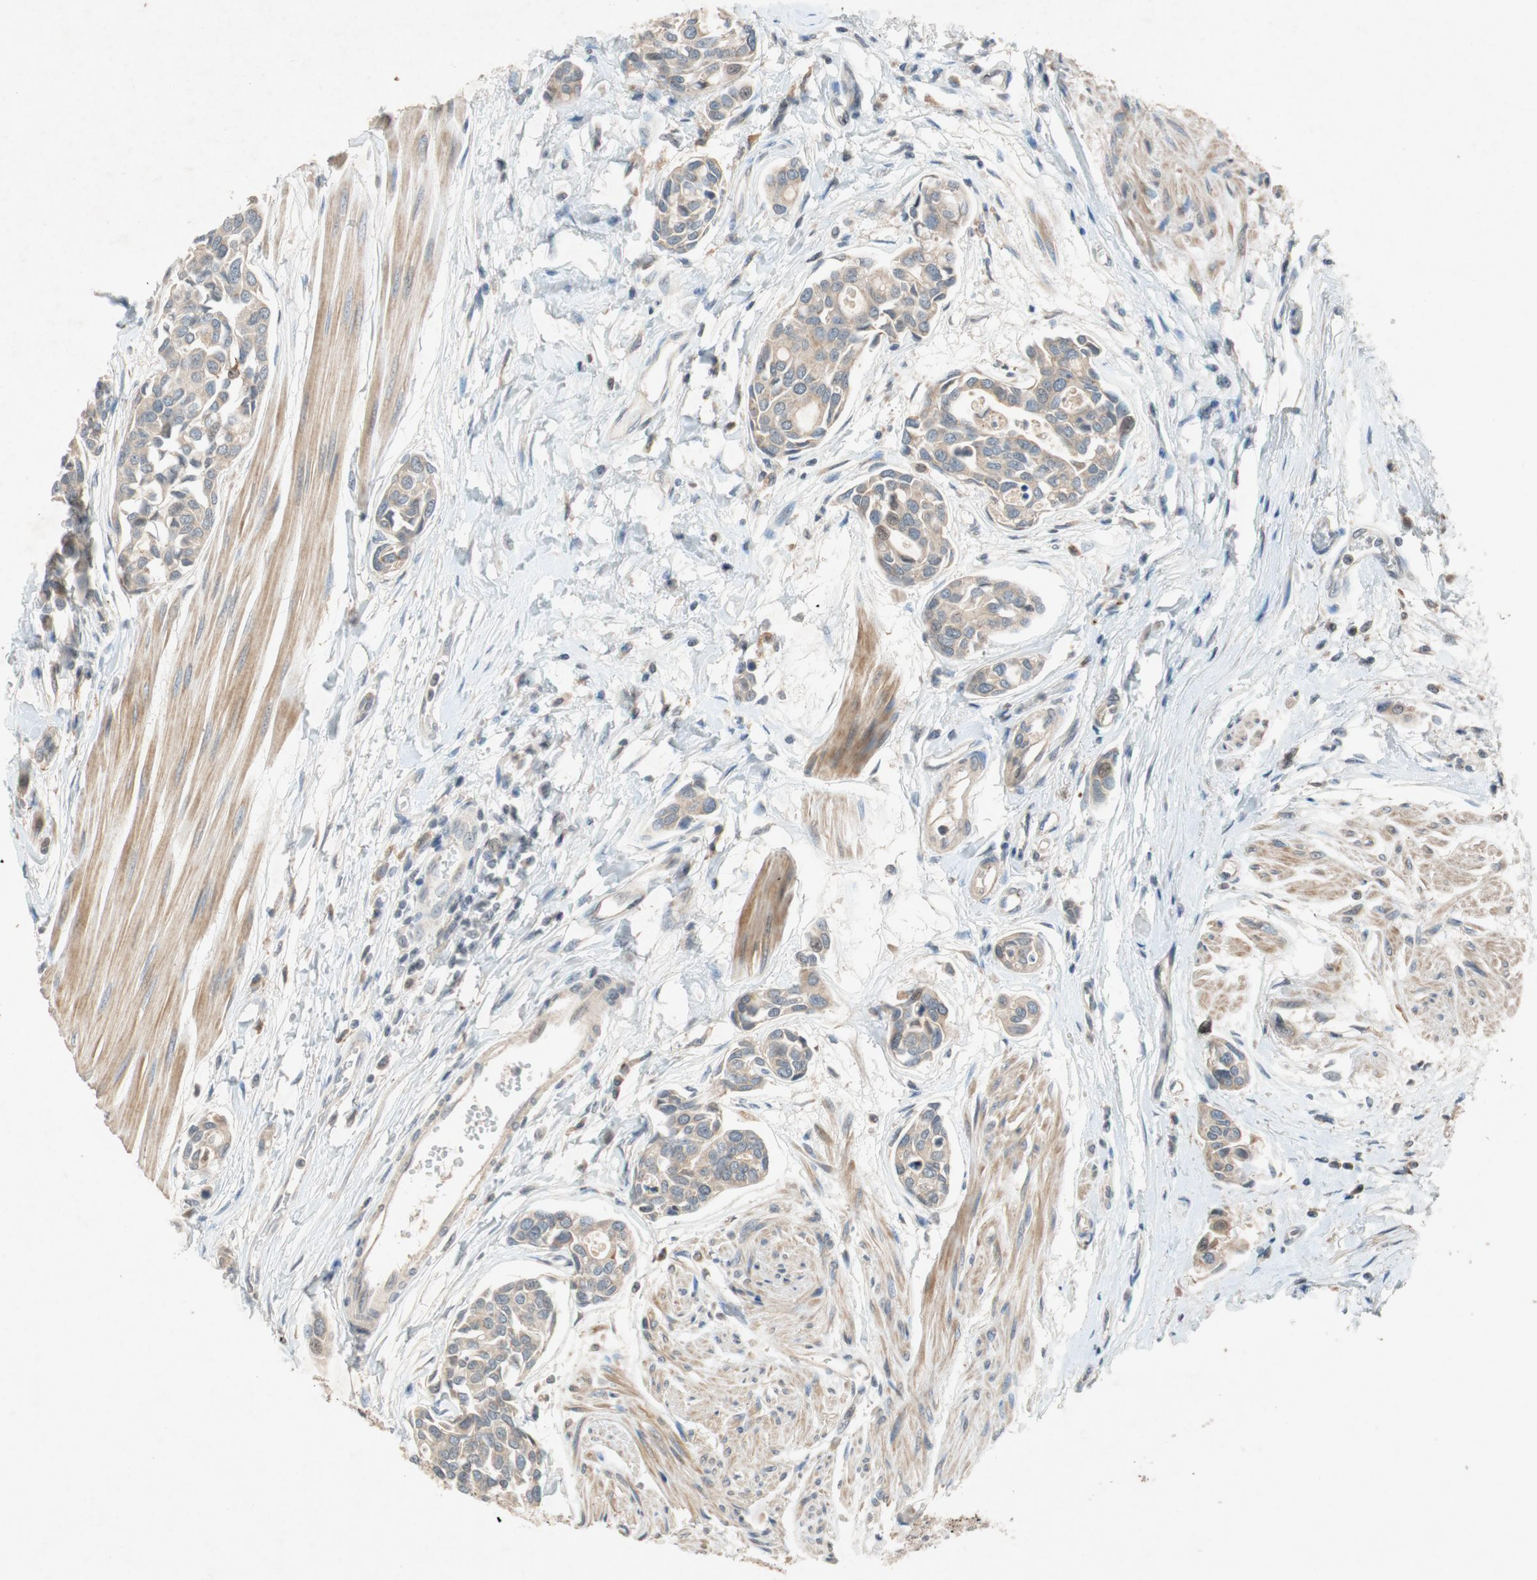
{"staining": {"intensity": "weak", "quantity": ">75%", "location": "cytoplasmic/membranous"}, "tissue": "urothelial cancer", "cell_type": "Tumor cells", "image_type": "cancer", "snomed": [{"axis": "morphology", "description": "Urothelial carcinoma, High grade"}, {"axis": "topography", "description": "Urinary bladder"}], "caption": "The photomicrograph demonstrates staining of urothelial cancer, revealing weak cytoplasmic/membranous protein positivity (brown color) within tumor cells. (brown staining indicates protein expression, while blue staining denotes nuclei).", "gene": "ATP2C1", "patient": {"sex": "male", "age": 78}}